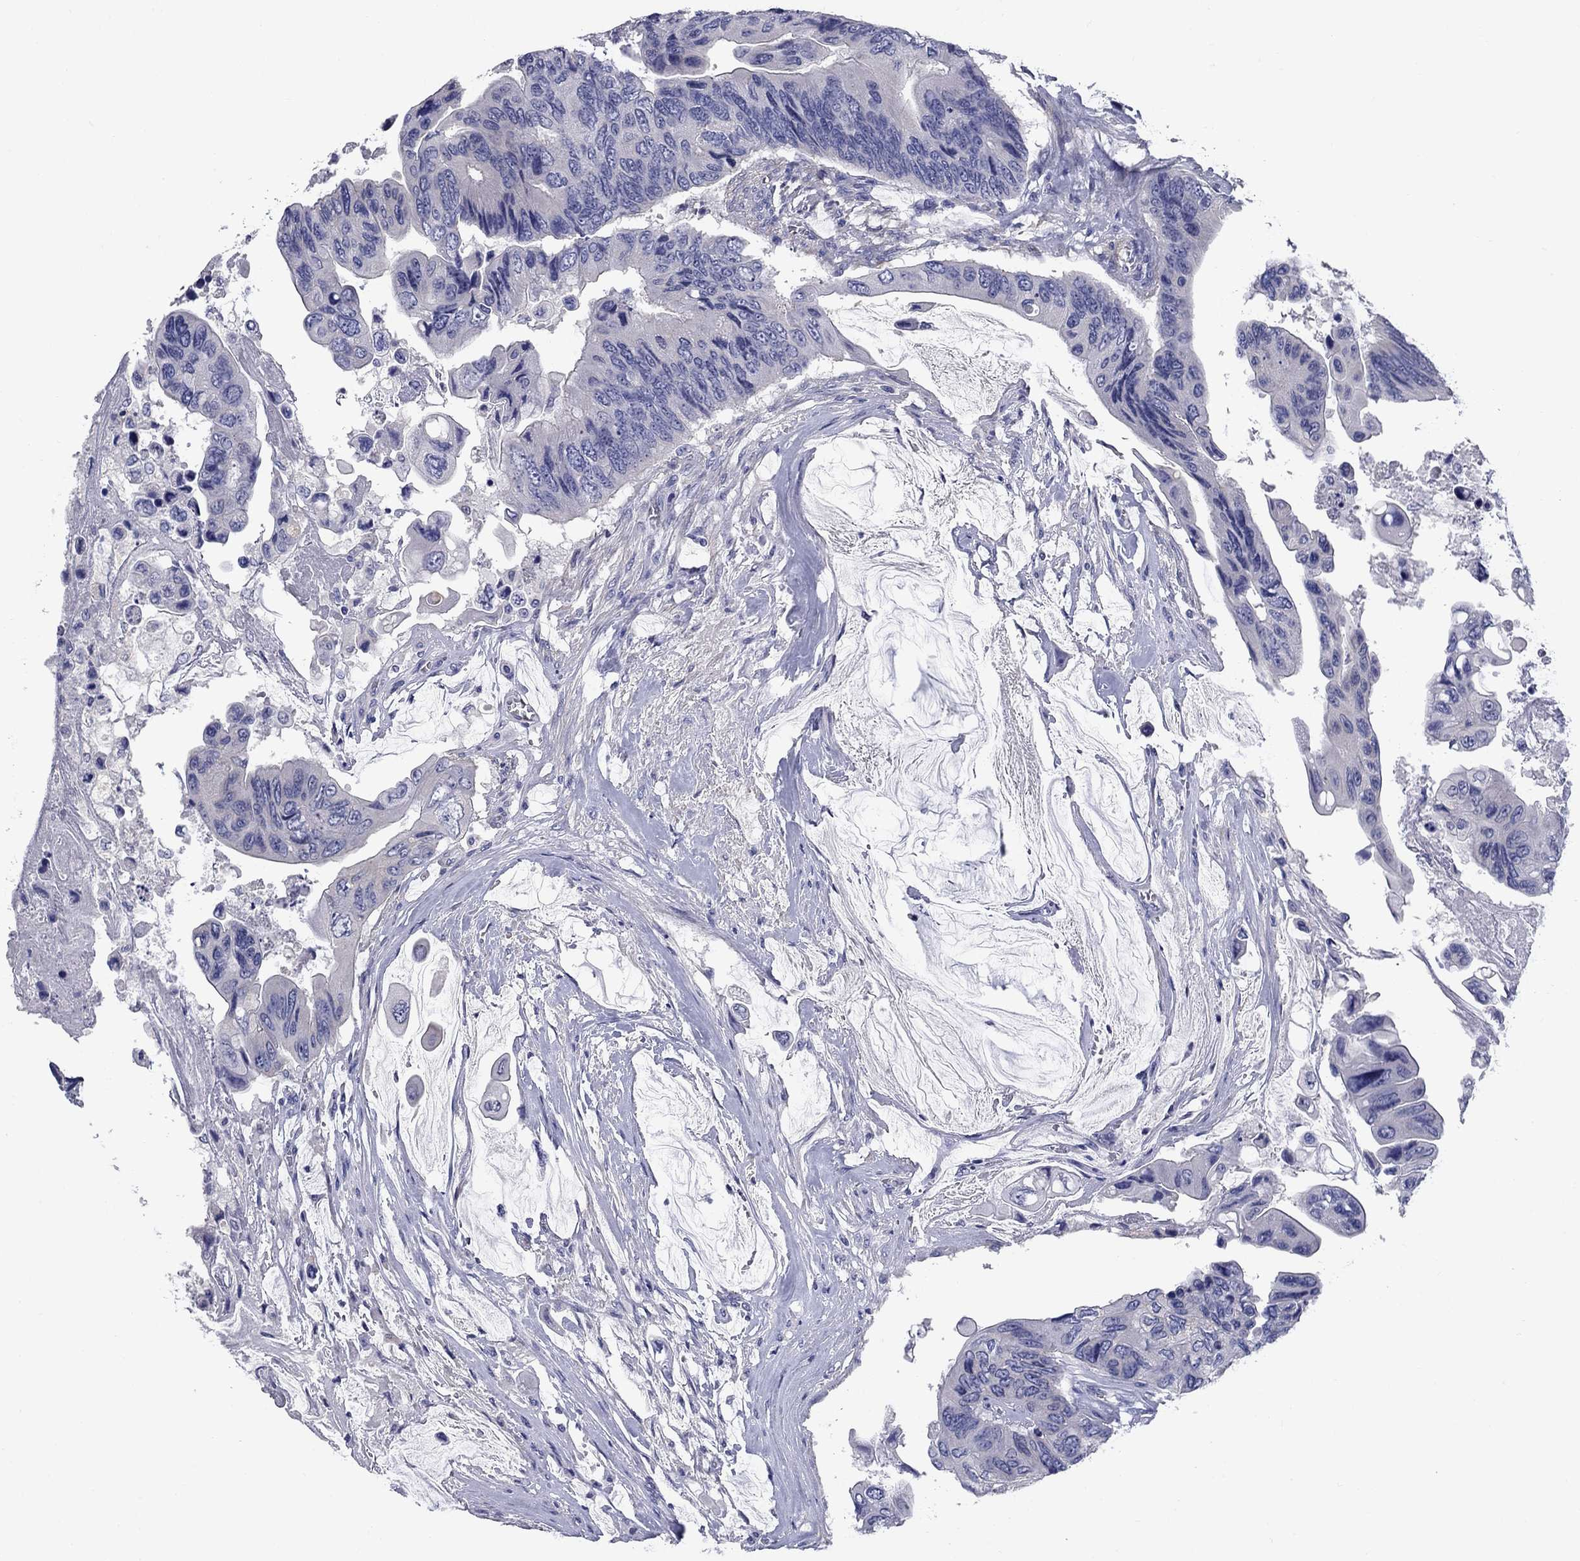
{"staining": {"intensity": "negative", "quantity": "none", "location": "none"}, "tissue": "colorectal cancer", "cell_type": "Tumor cells", "image_type": "cancer", "snomed": [{"axis": "morphology", "description": "Adenocarcinoma, NOS"}, {"axis": "topography", "description": "Rectum"}], "caption": "Immunohistochemical staining of human colorectal cancer (adenocarcinoma) displays no significant staining in tumor cells. Nuclei are stained in blue.", "gene": "PRKCG", "patient": {"sex": "male", "age": 63}}